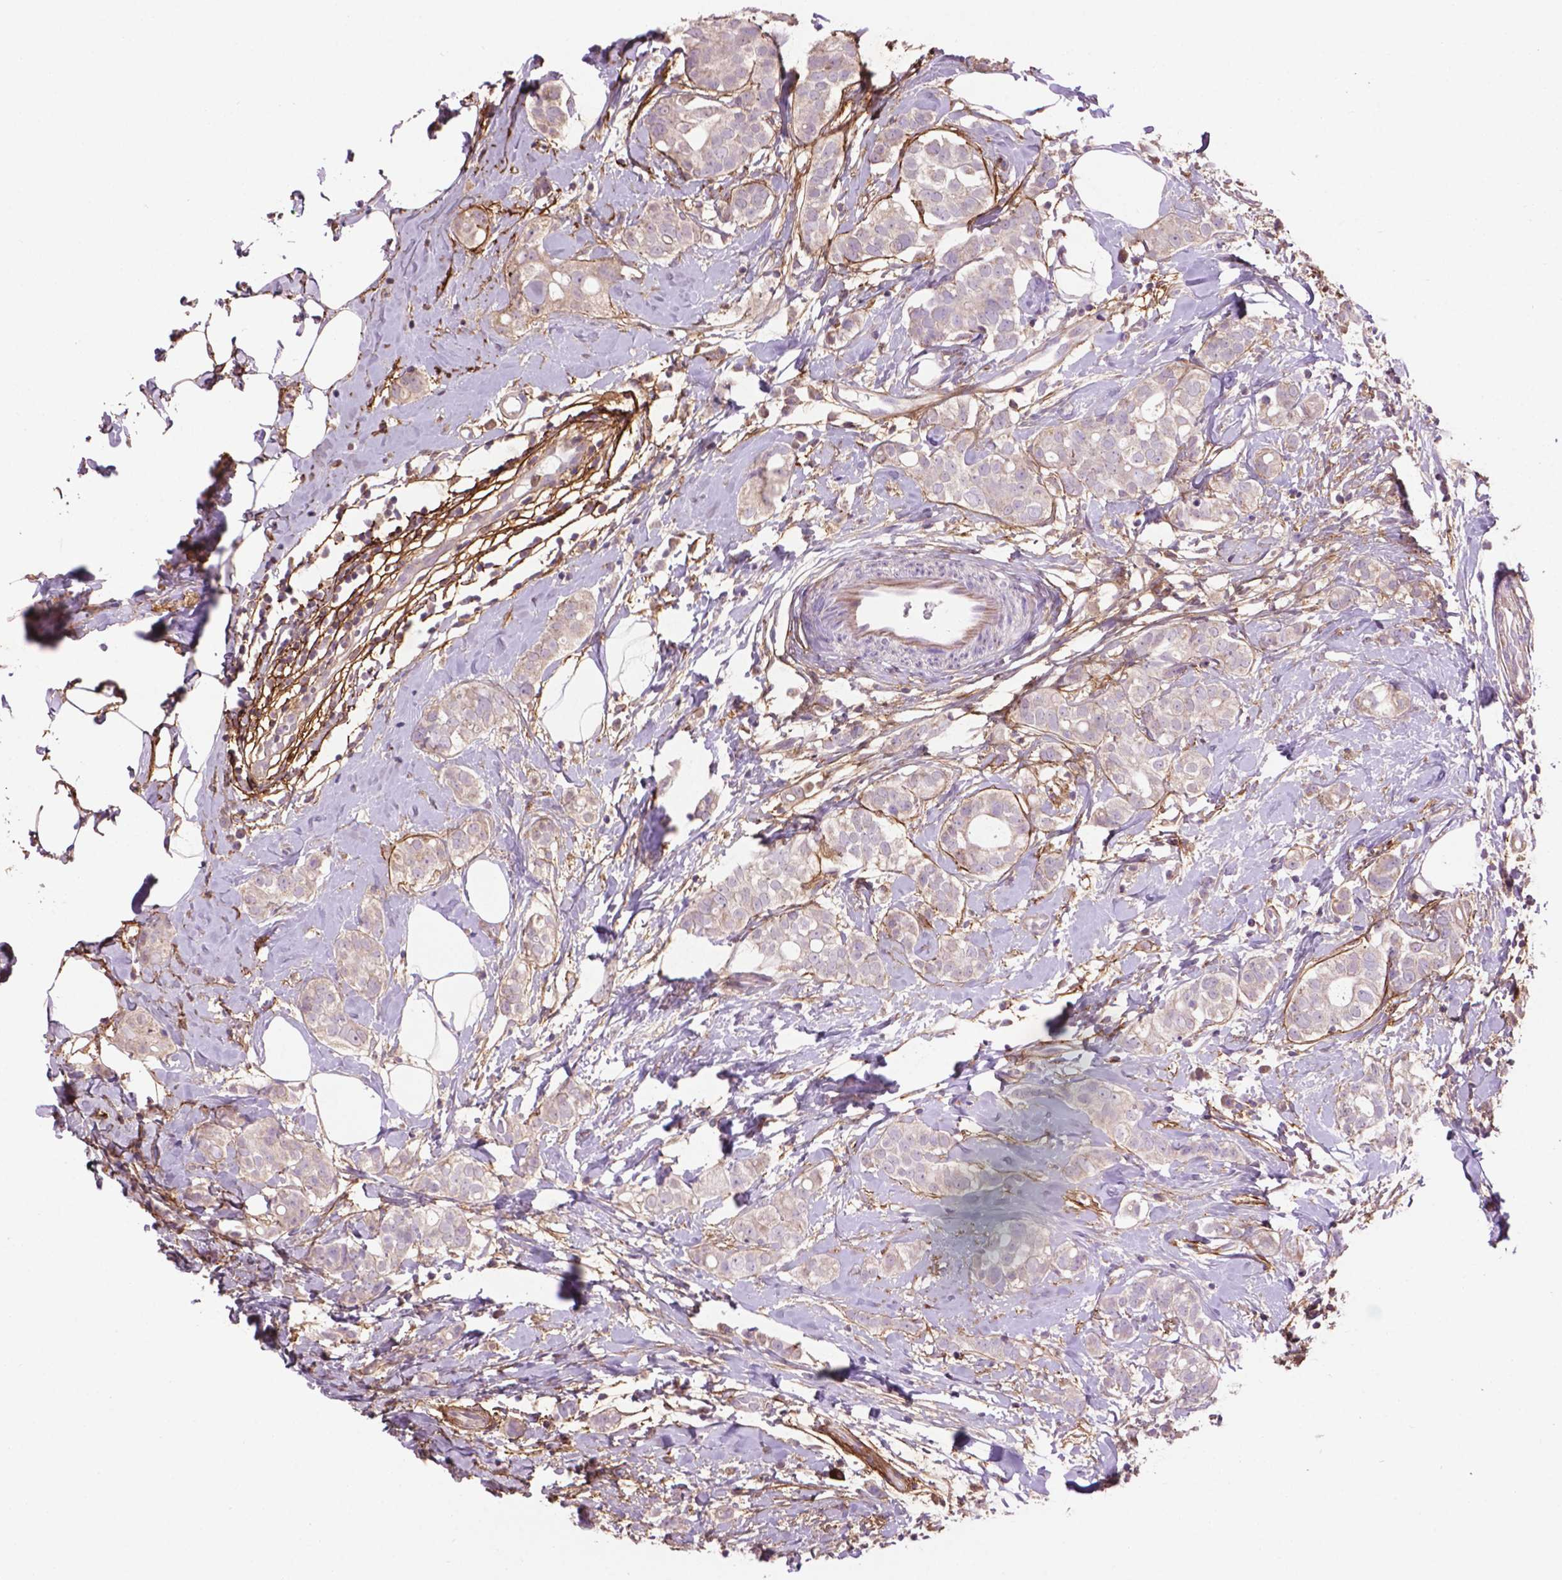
{"staining": {"intensity": "negative", "quantity": "none", "location": "none"}, "tissue": "breast cancer", "cell_type": "Tumor cells", "image_type": "cancer", "snomed": [{"axis": "morphology", "description": "Duct carcinoma"}, {"axis": "topography", "description": "Breast"}], "caption": "A high-resolution image shows immunohistochemistry staining of breast cancer, which demonstrates no significant staining in tumor cells. (DAB immunohistochemistry with hematoxylin counter stain).", "gene": "LRRC3C", "patient": {"sex": "female", "age": 40}}